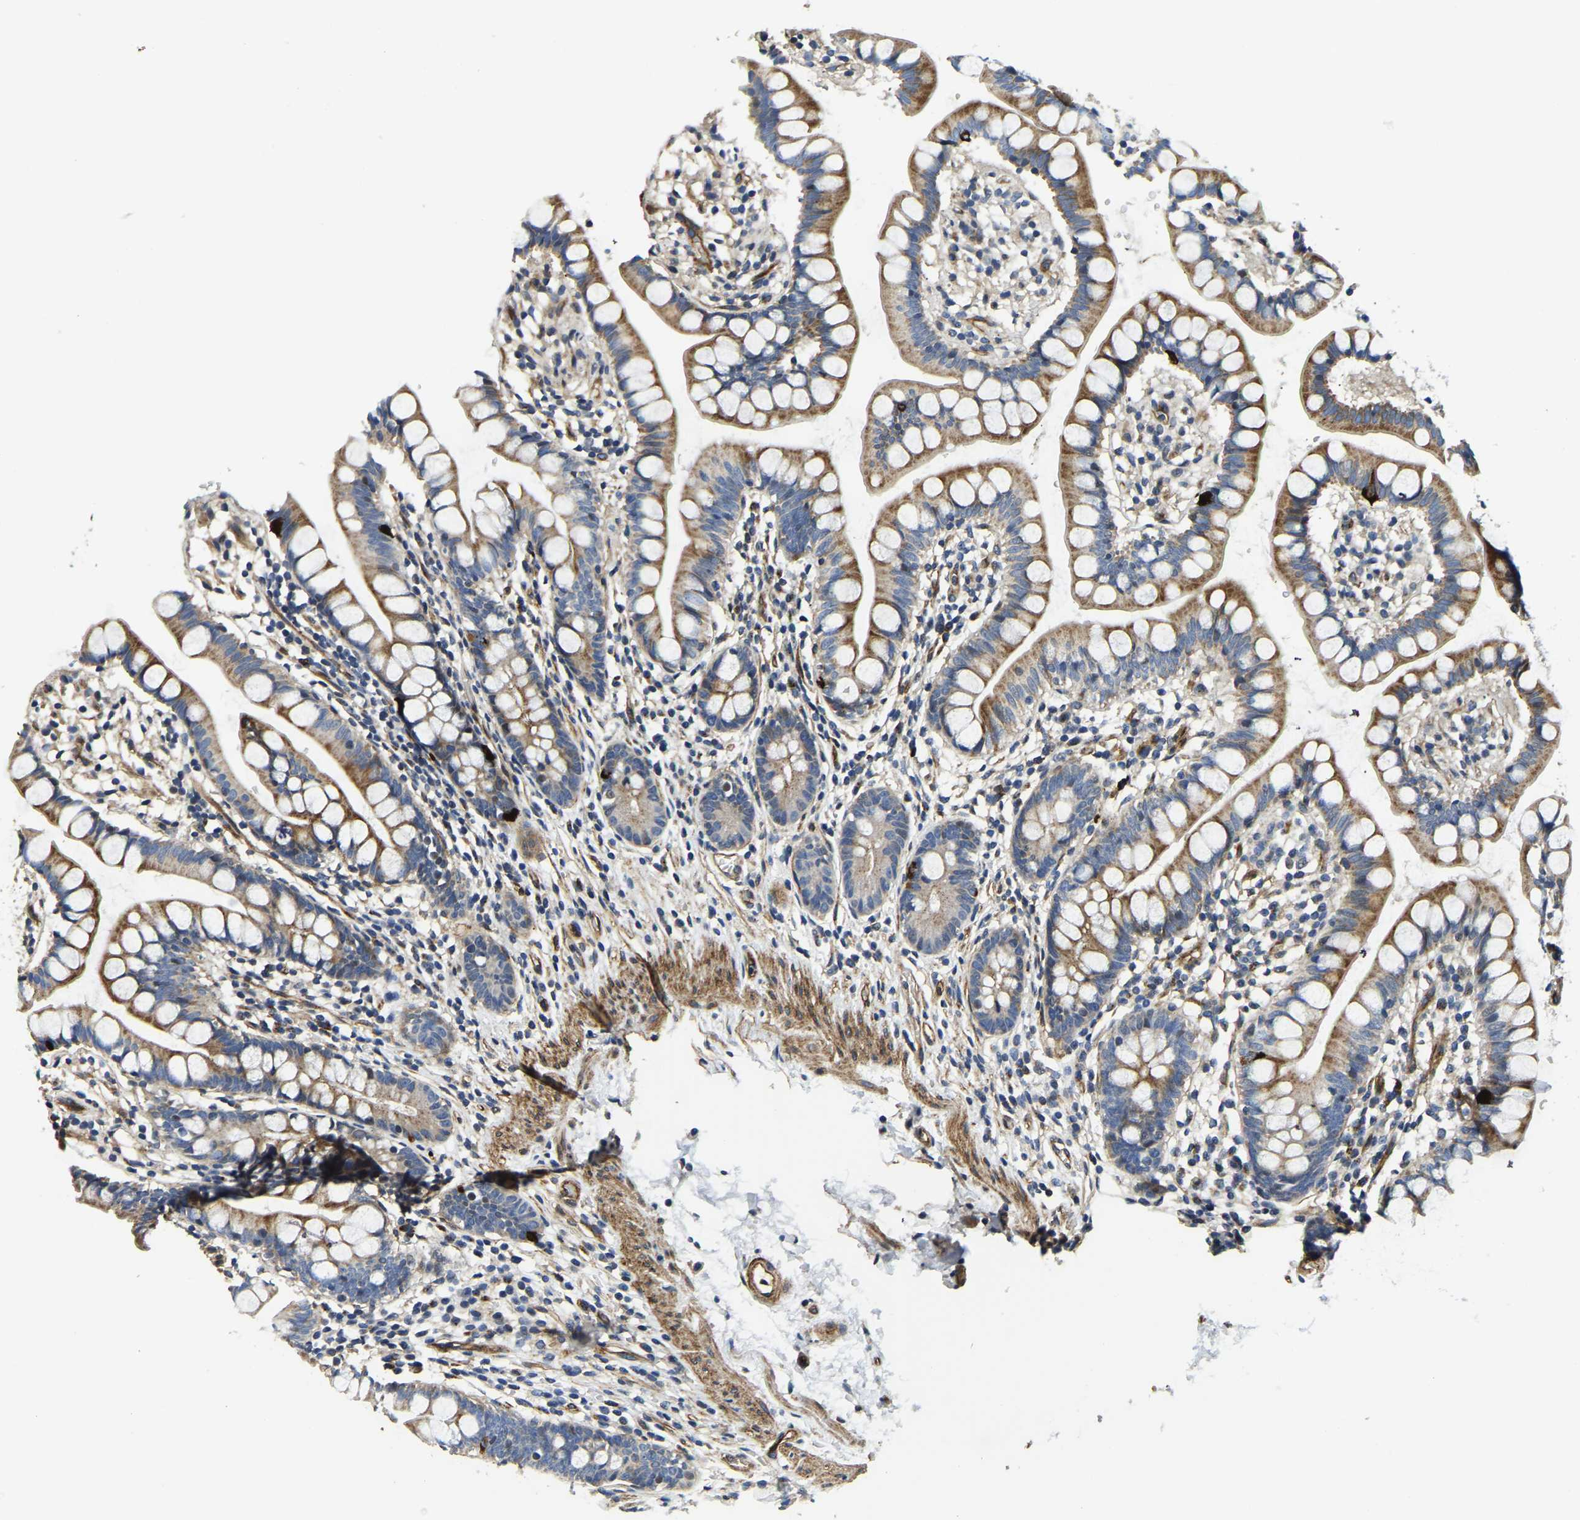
{"staining": {"intensity": "strong", "quantity": "<25%", "location": "cytoplasmic/membranous"}, "tissue": "small intestine", "cell_type": "Glandular cells", "image_type": "normal", "snomed": [{"axis": "morphology", "description": "Normal tissue, NOS"}, {"axis": "topography", "description": "Small intestine"}], "caption": "IHC of benign human small intestine displays medium levels of strong cytoplasmic/membranous staining in about <25% of glandular cells. The staining was performed using DAB to visualize the protein expression in brown, while the nuclei were stained in blue with hematoxylin (Magnification: 20x).", "gene": "RNF39", "patient": {"sex": "female", "age": 84}}